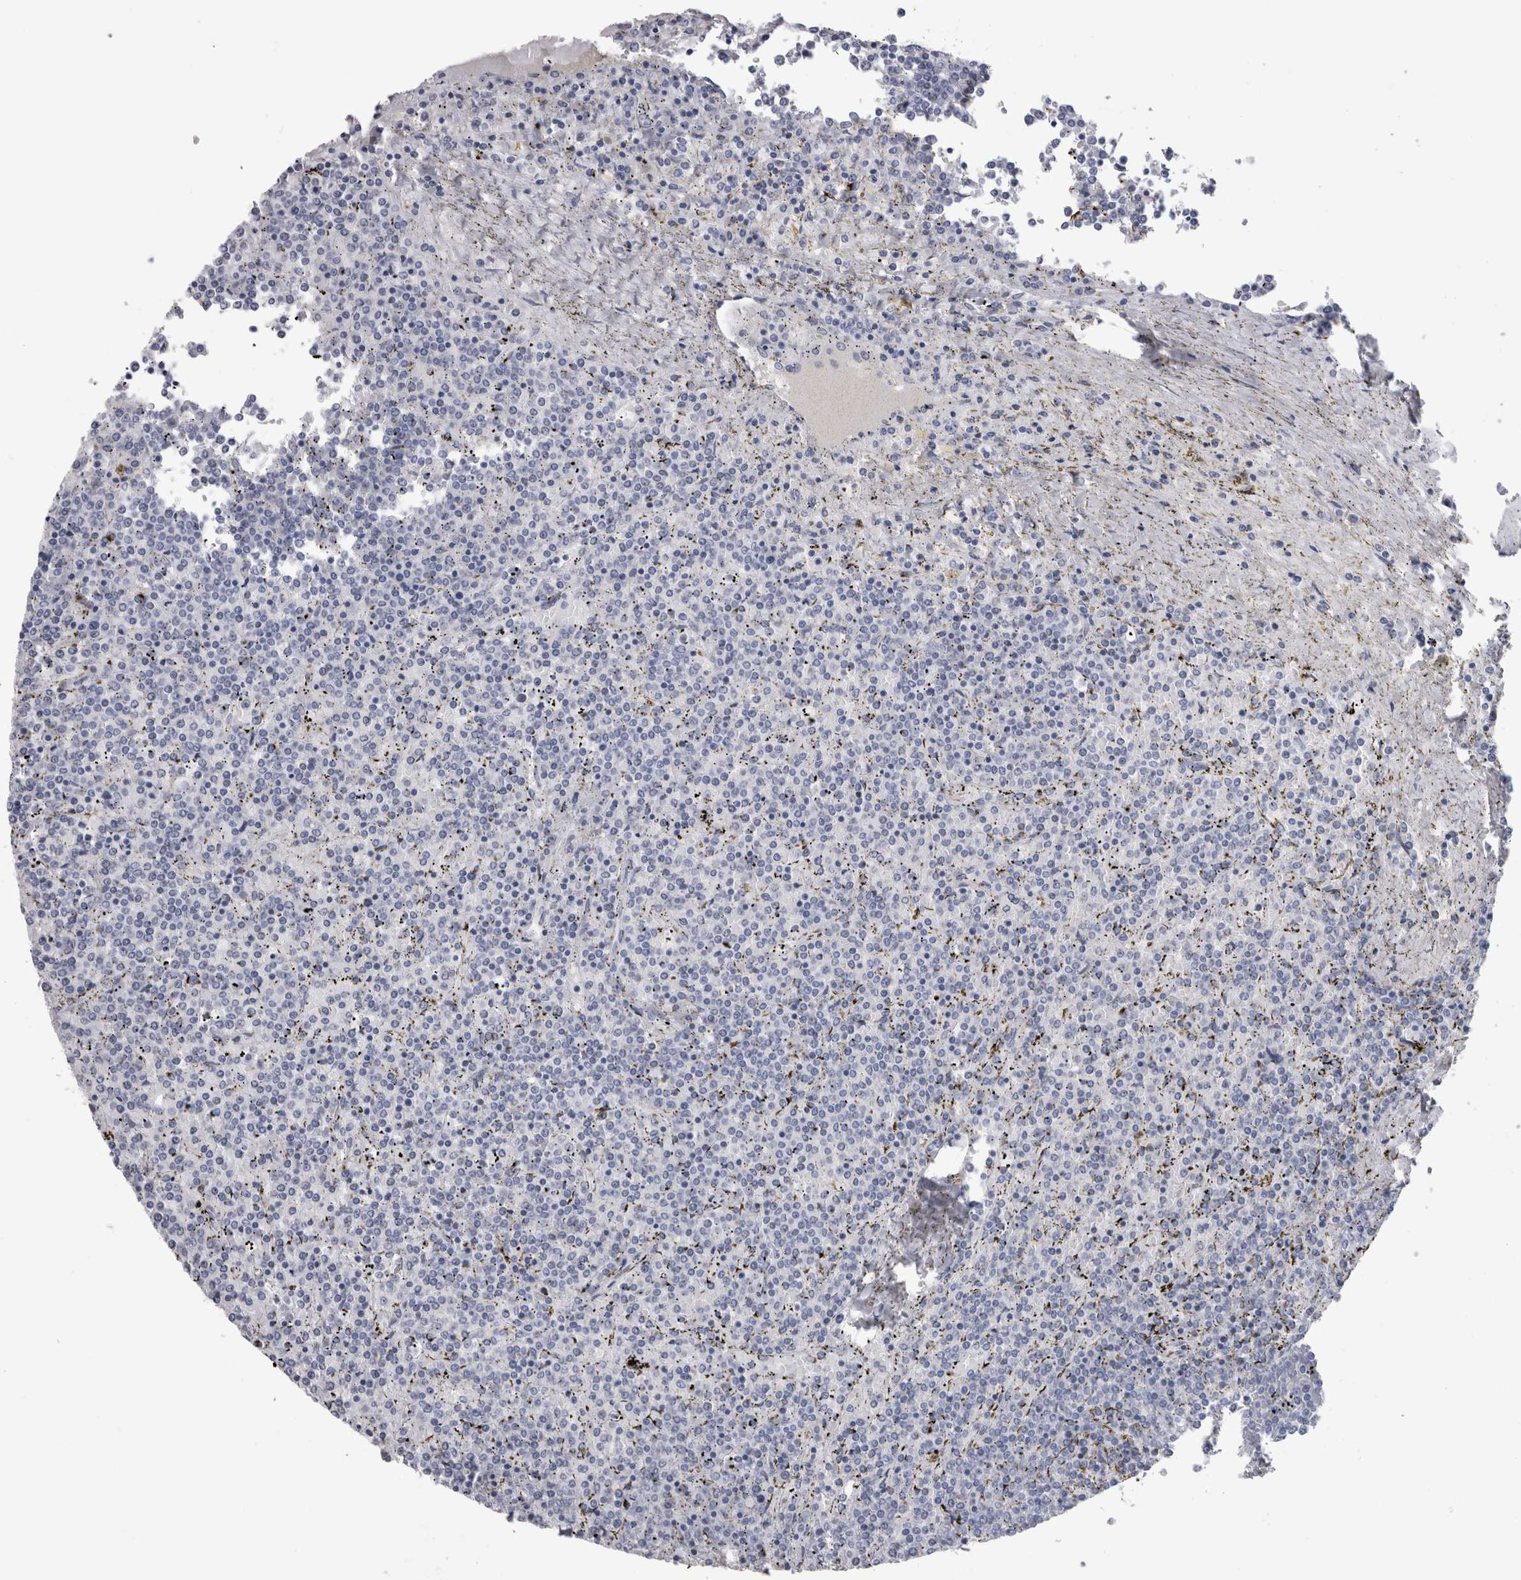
{"staining": {"intensity": "negative", "quantity": "none", "location": "none"}, "tissue": "lymphoma", "cell_type": "Tumor cells", "image_type": "cancer", "snomed": [{"axis": "morphology", "description": "Malignant lymphoma, non-Hodgkin's type, Low grade"}, {"axis": "topography", "description": "Spleen"}], "caption": "Tumor cells show no significant protein staining in lymphoma.", "gene": "PTH", "patient": {"sex": "female", "age": 19}}